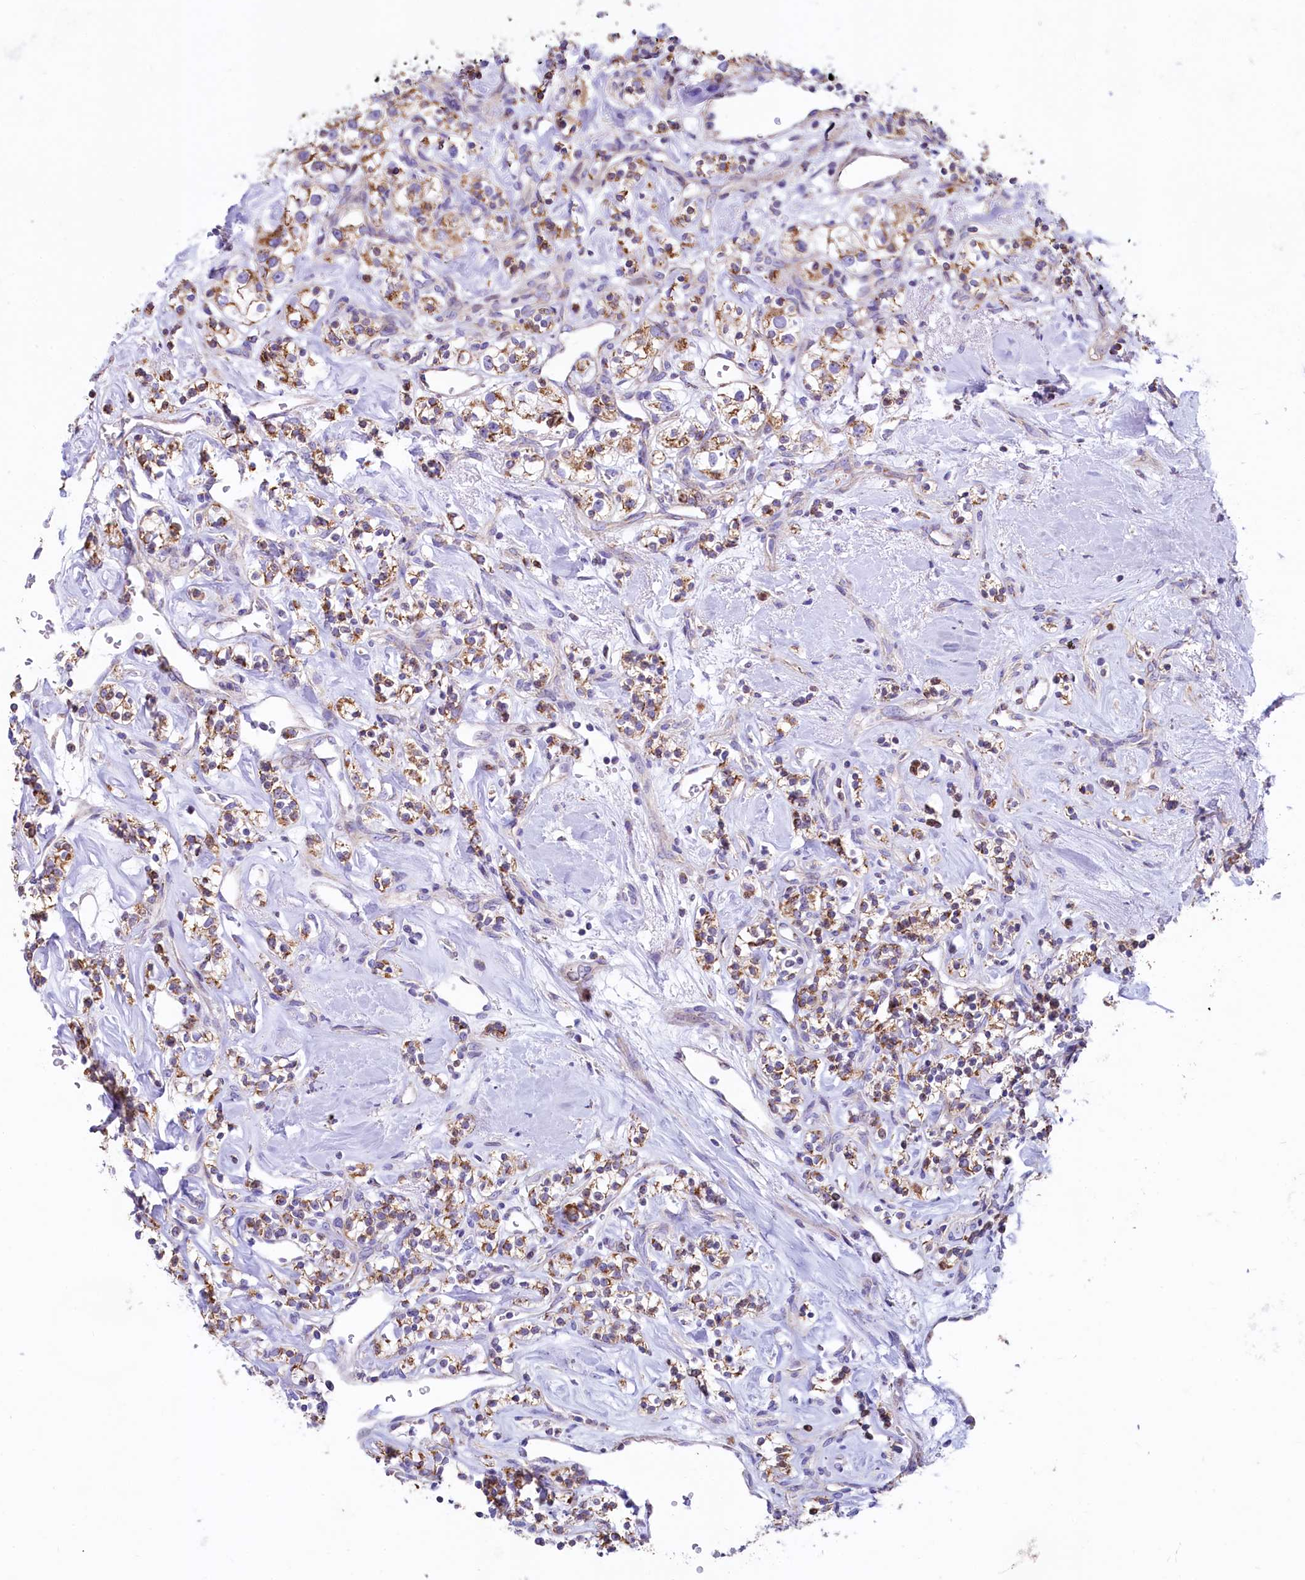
{"staining": {"intensity": "moderate", "quantity": "25%-75%", "location": "cytoplasmic/membranous"}, "tissue": "renal cancer", "cell_type": "Tumor cells", "image_type": "cancer", "snomed": [{"axis": "morphology", "description": "Adenocarcinoma, NOS"}, {"axis": "topography", "description": "Kidney"}], "caption": "Protein staining of renal cancer tissue demonstrates moderate cytoplasmic/membranous staining in approximately 25%-75% of tumor cells. (Stains: DAB in brown, nuclei in blue, Microscopy: brightfield microscopy at high magnification).", "gene": "VWCE", "patient": {"sex": "male", "age": 77}}